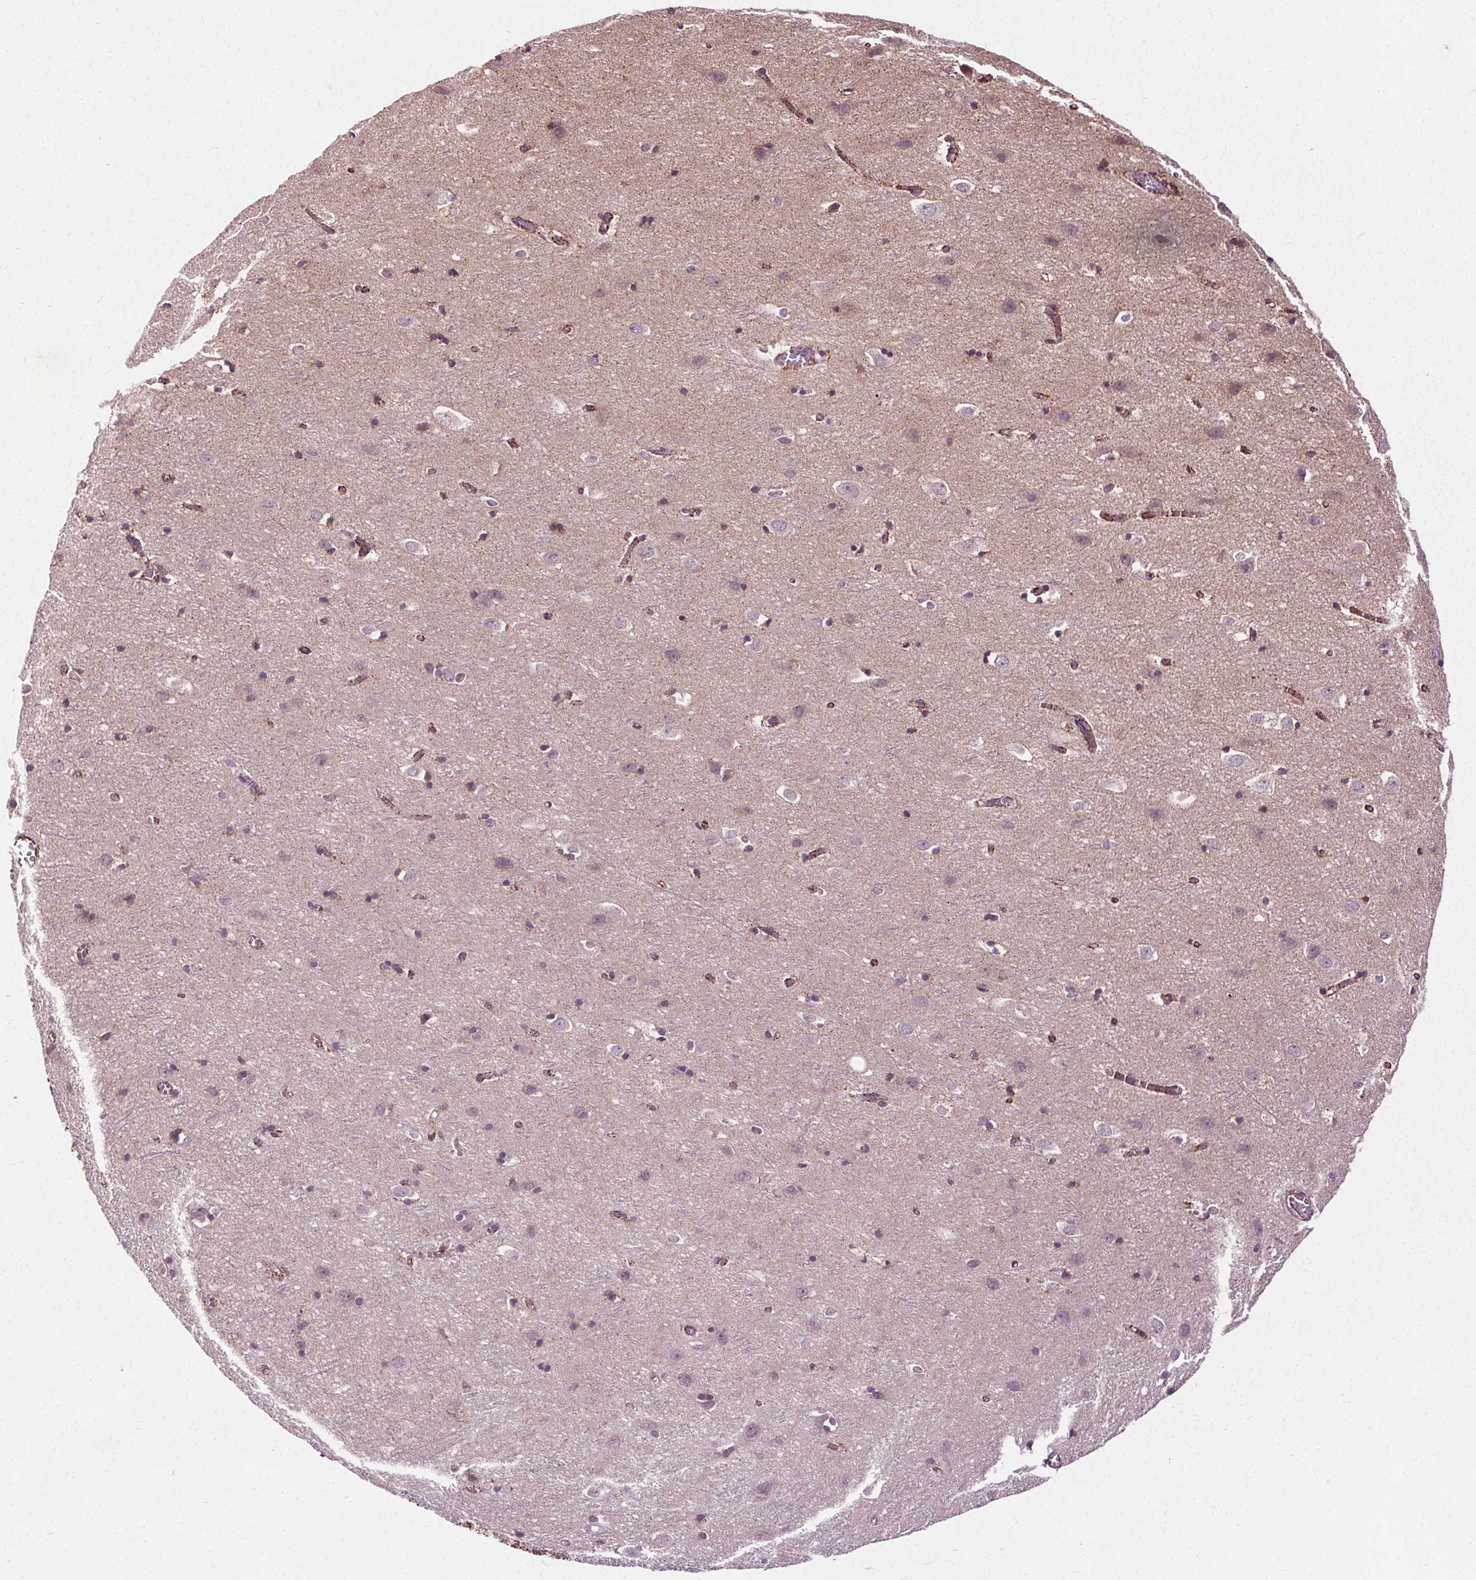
{"staining": {"intensity": "strong", "quantity": "25%-75%", "location": "cytoplasmic/membranous"}, "tissue": "cerebral cortex", "cell_type": "Endothelial cells", "image_type": "normal", "snomed": [{"axis": "morphology", "description": "Normal tissue, NOS"}, {"axis": "topography", "description": "Cerebral cortex"}], "caption": "Immunohistochemistry (IHC) histopathology image of normal human cerebral cortex stained for a protein (brown), which reveals high levels of strong cytoplasmic/membranous positivity in approximately 25%-75% of endothelial cells.", "gene": "LFNG", "patient": {"sex": "male", "age": 70}}